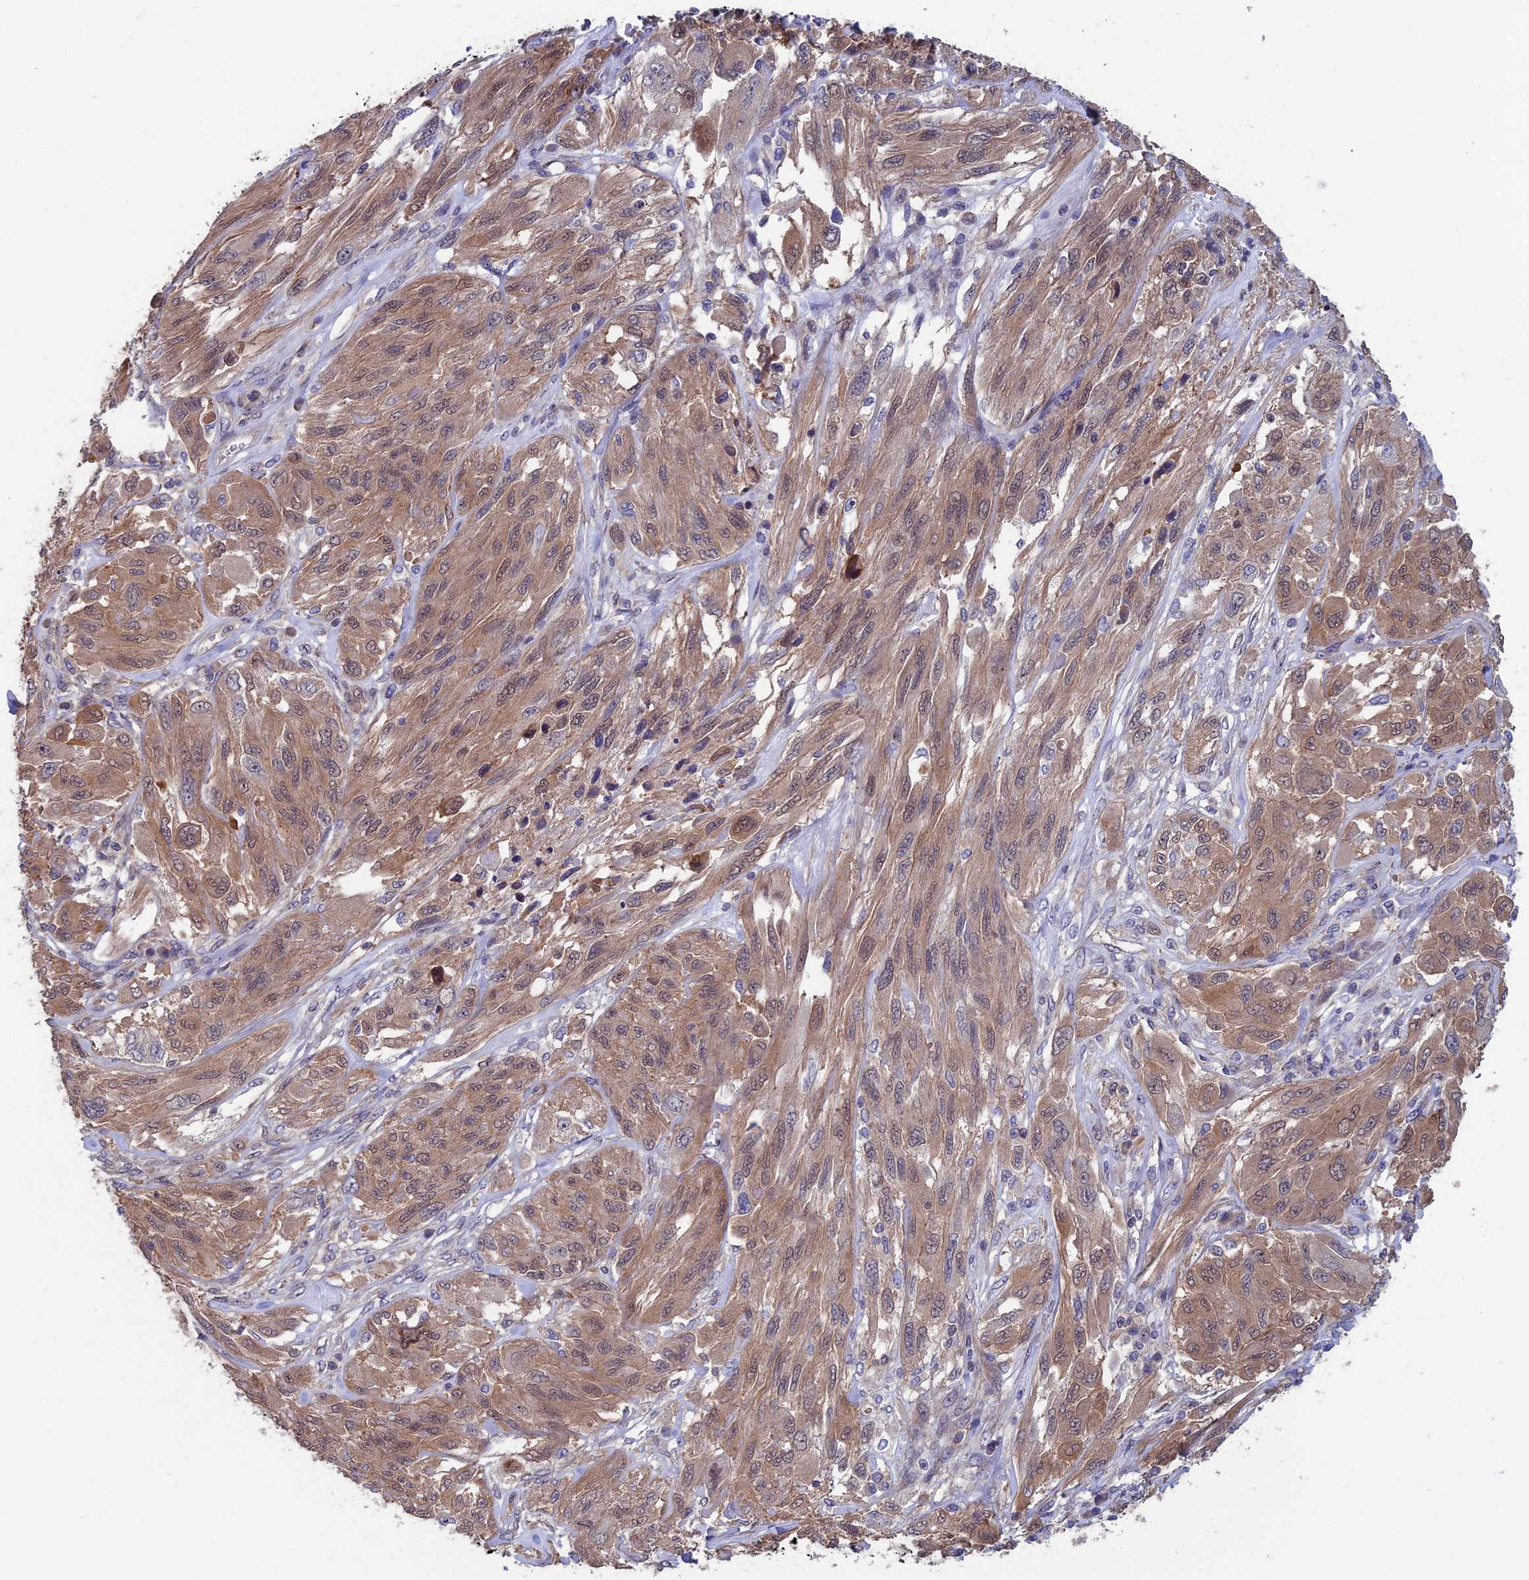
{"staining": {"intensity": "moderate", "quantity": ">75%", "location": "cytoplasmic/membranous,nuclear"}, "tissue": "melanoma", "cell_type": "Tumor cells", "image_type": "cancer", "snomed": [{"axis": "morphology", "description": "Malignant melanoma, NOS"}, {"axis": "topography", "description": "Skin"}], "caption": "A high-resolution photomicrograph shows immunohistochemistry (IHC) staining of malignant melanoma, which exhibits moderate cytoplasmic/membranous and nuclear expression in approximately >75% of tumor cells.", "gene": "LCMT1", "patient": {"sex": "female", "age": 91}}